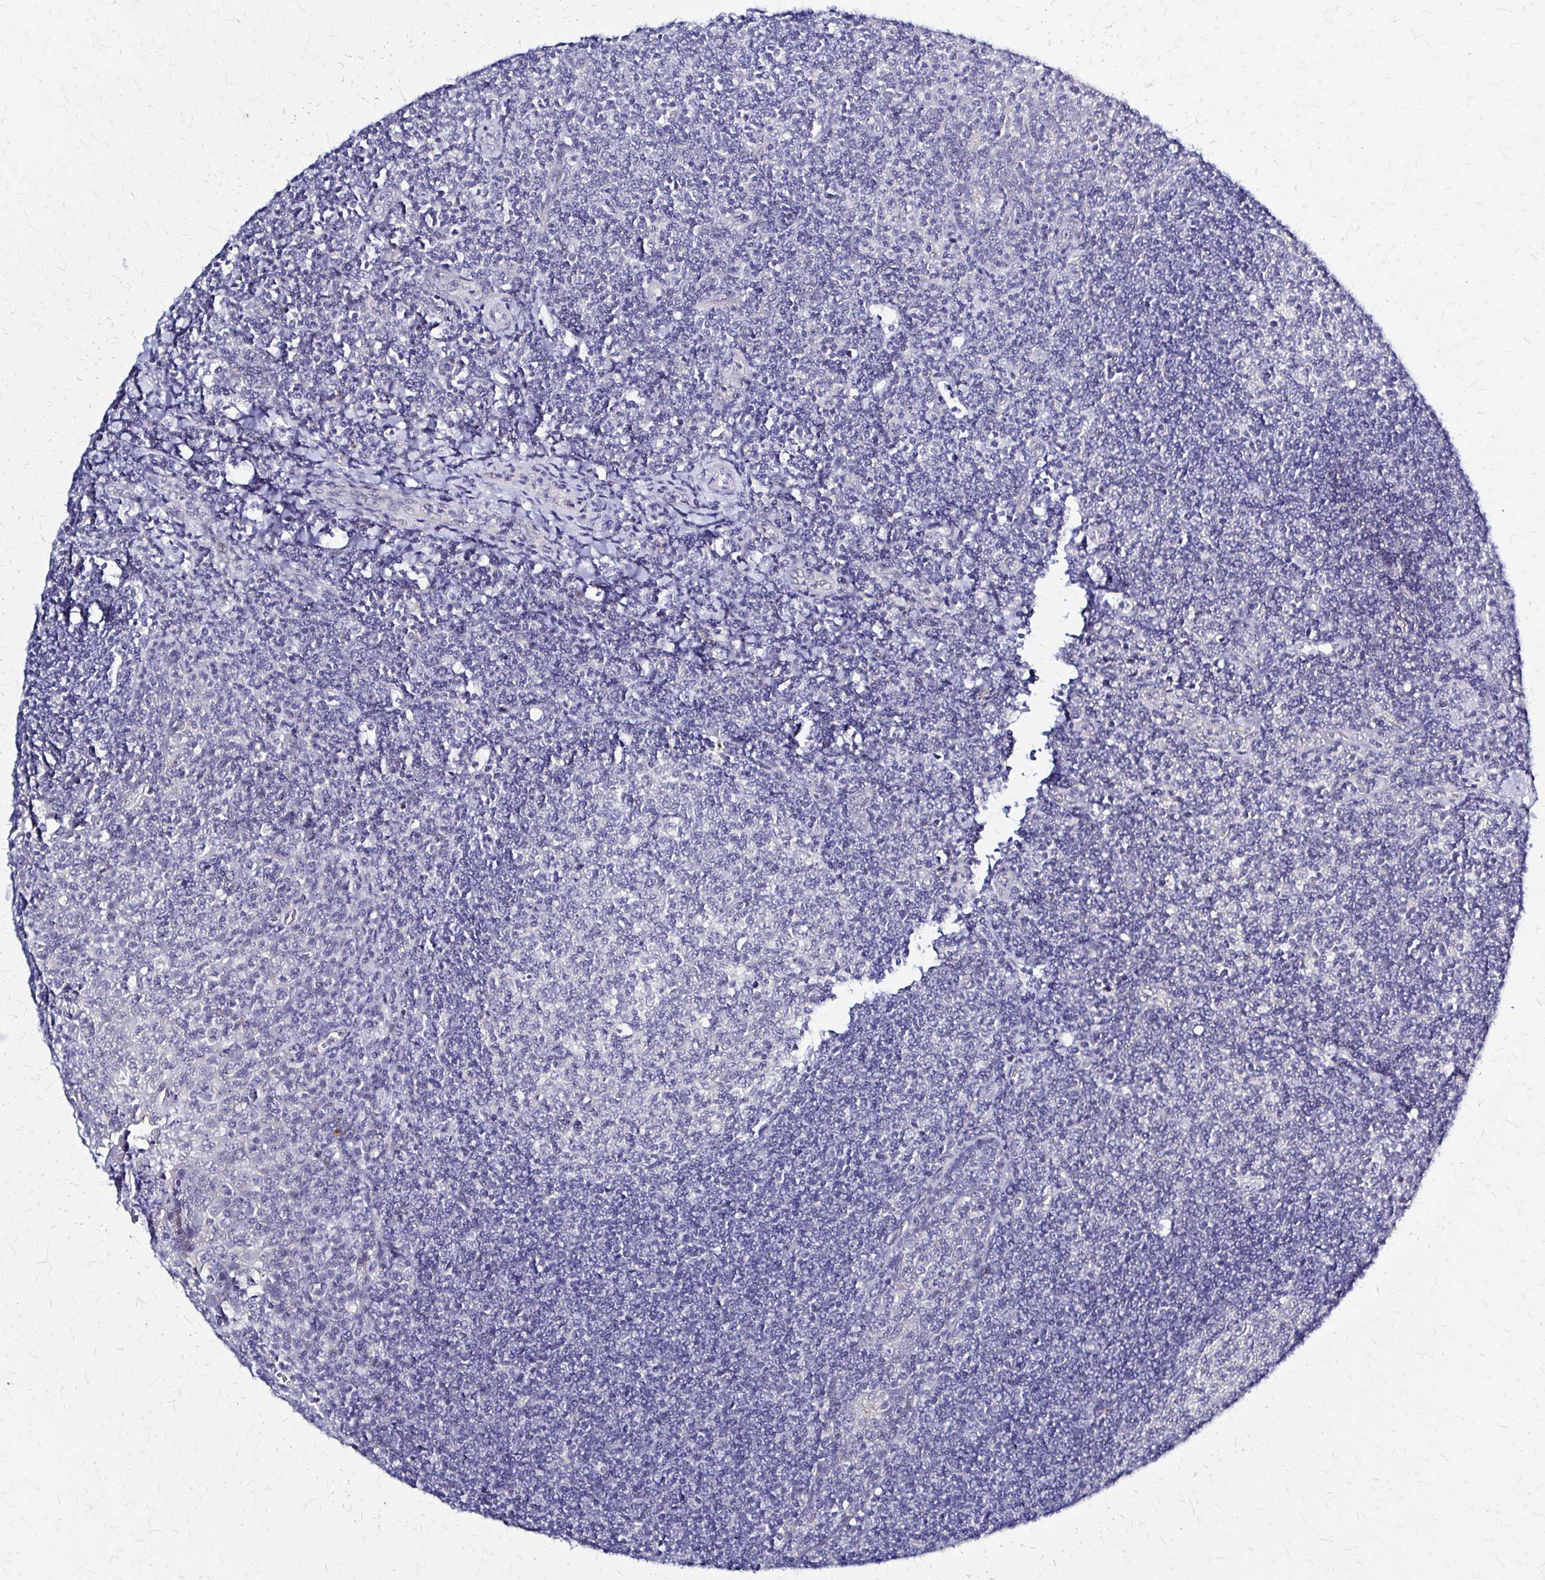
{"staining": {"intensity": "negative", "quantity": "none", "location": "none"}, "tissue": "tonsil", "cell_type": "Germinal center cells", "image_type": "normal", "snomed": [{"axis": "morphology", "description": "Normal tissue, NOS"}, {"axis": "morphology", "description": "Inflammation, NOS"}, {"axis": "topography", "description": "Tonsil"}], "caption": "Immunohistochemistry (IHC) micrograph of normal human tonsil stained for a protein (brown), which demonstrates no staining in germinal center cells. Brightfield microscopy of immunohistochemistry stained with DAB (3,3'-diaminobenzidine) (brown) and hematoxylin (blue), captured at high magnification.", "gene": "RHOBTB2", "patient": {"sex": "female", "age": 31}}